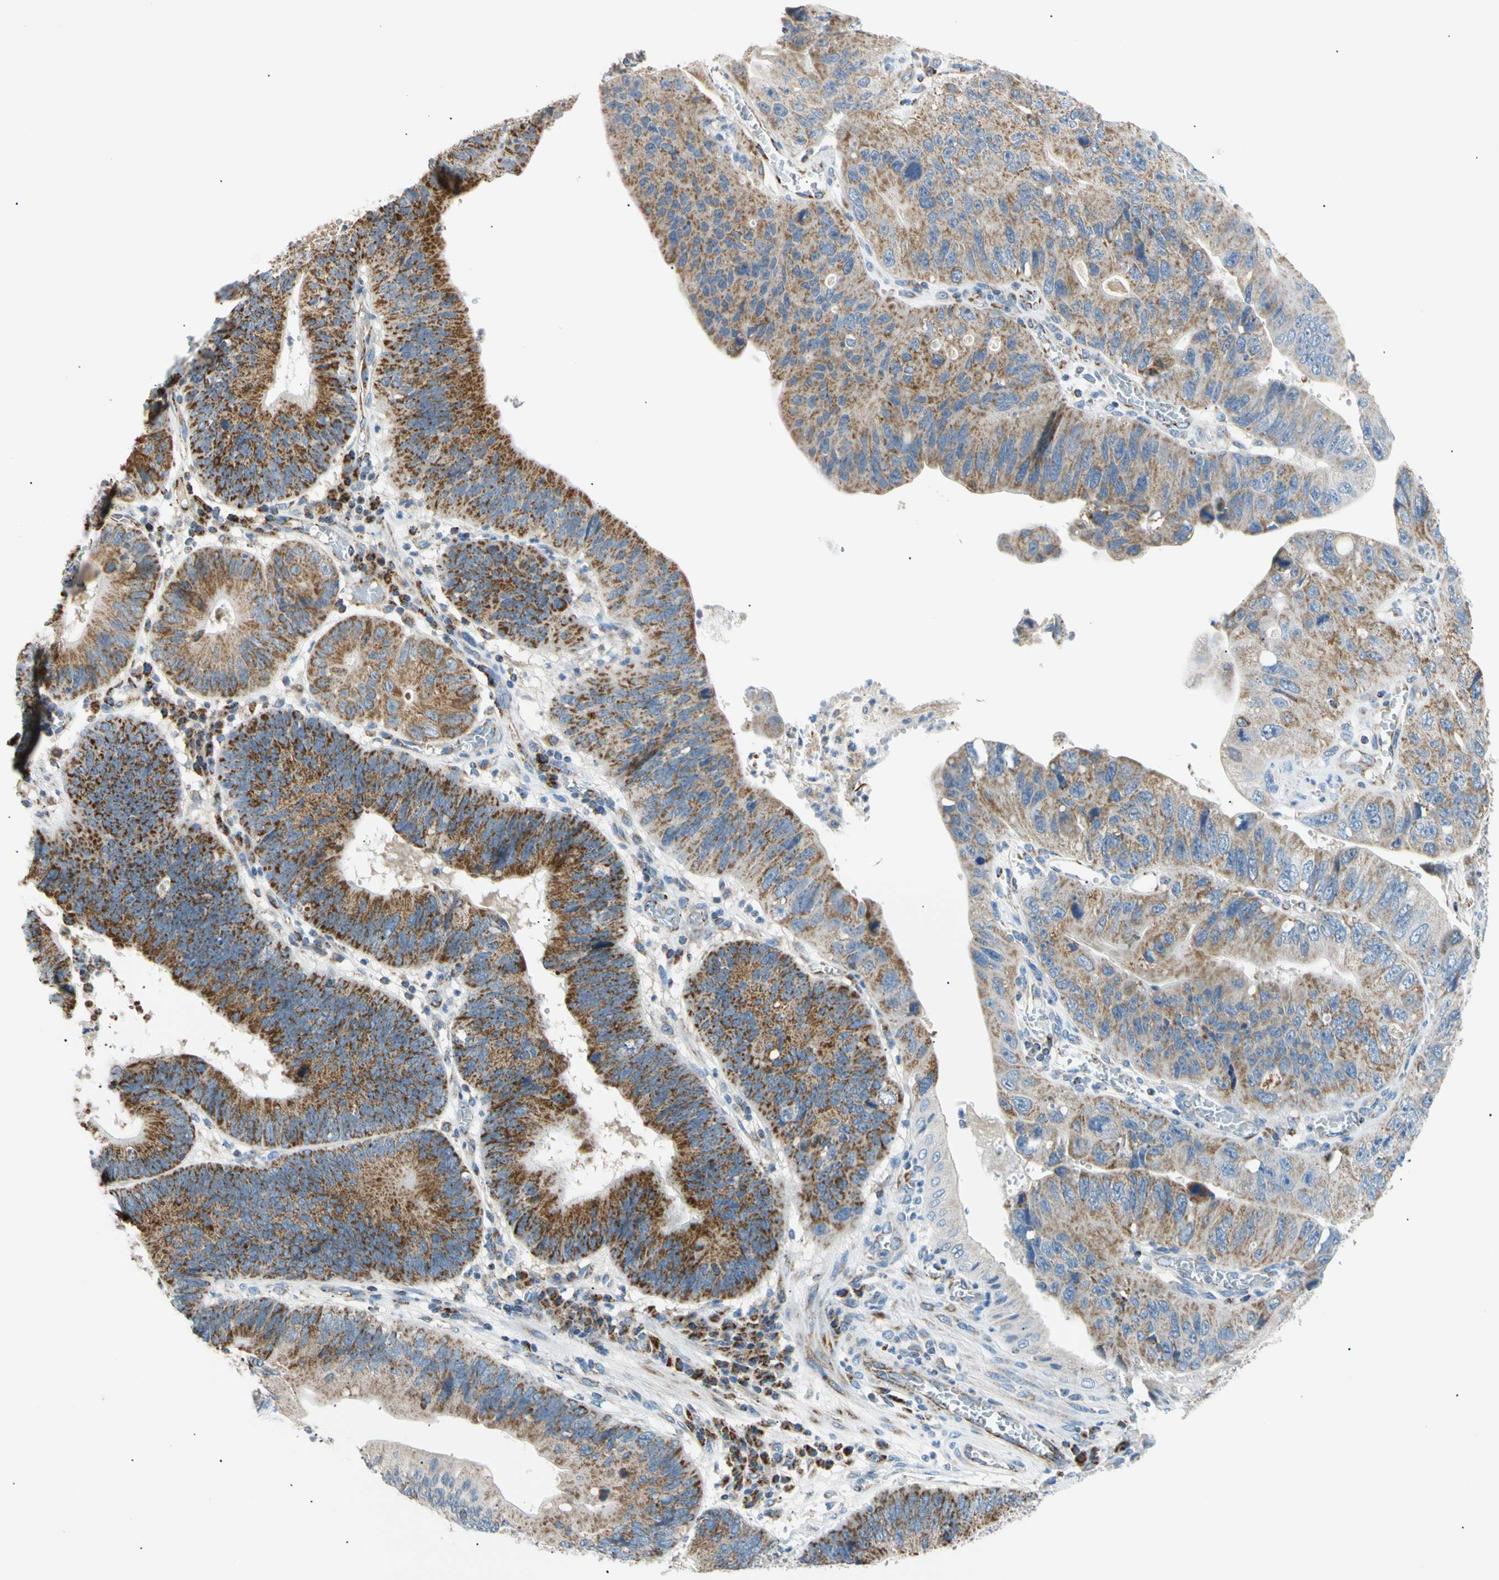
{"staining": {"intensity": "strong", "quantity": ">75%", "location": "cytoplasmic/membranous"}, "tissue": "stomach cancer", "cell_type": "Tumor cells", "image_type": "cancer", "snomed": [{"axis": "morphology", "description": "Adenocarcinoma, NOS"}, {"axis": "topography", "description": "Stomach"}], "caption": "The micrograph exhibits immunohistochemical staining of adenocarcinoma (stomach). There is strong cytoplasmic/membranous staining is identified in about >75% of tumor cells.", "gene": "ACAT1", "patient": {"sex": "male", "age": 59}}